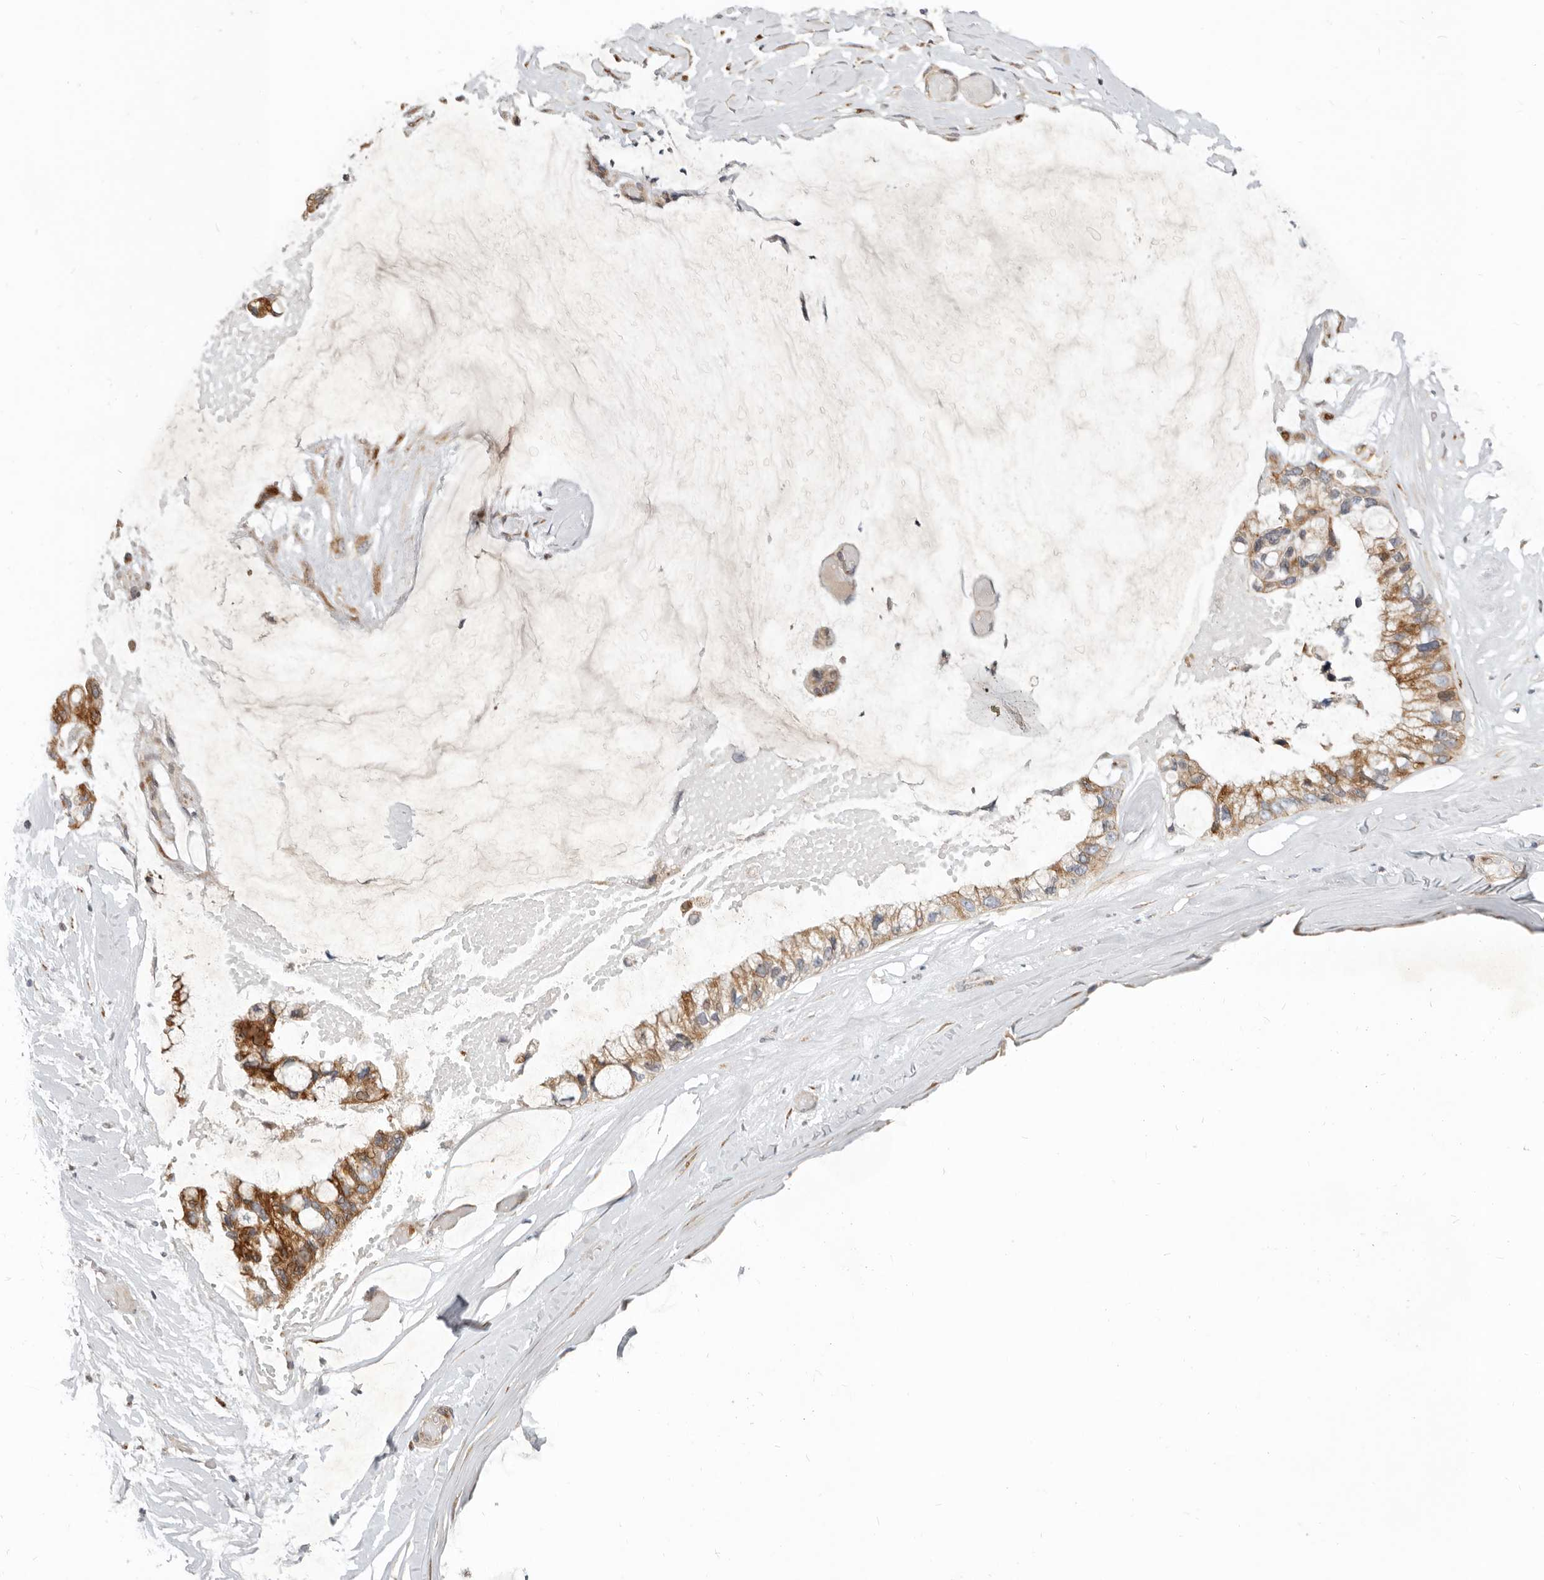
{"staining": {"intensity": "strong", "quantity": ">75%", "location": "cytoplasmic/membranous"}, "tissue": "ovarian cancer", "cell_type": "Tumor cells", "image_type": "cancer", "snomed": [{"axis": "morphology", "description": "Cystadenocarcinoma, mucinous, NOS"}, {"axis": "topography", "description": "Ovary"}], "caption": "Immunohistochemical staining of mucinous cystadenocarcinoma (ovarian) exhibits high levels of strong cytoplasmic/membranous protein staining in approximately >75% of tumor cells. The protein is shown in brown color, while the nuclei are stained blue.", "gene": "NPY4R", "patient": {"sex": "female", "age": 39}}